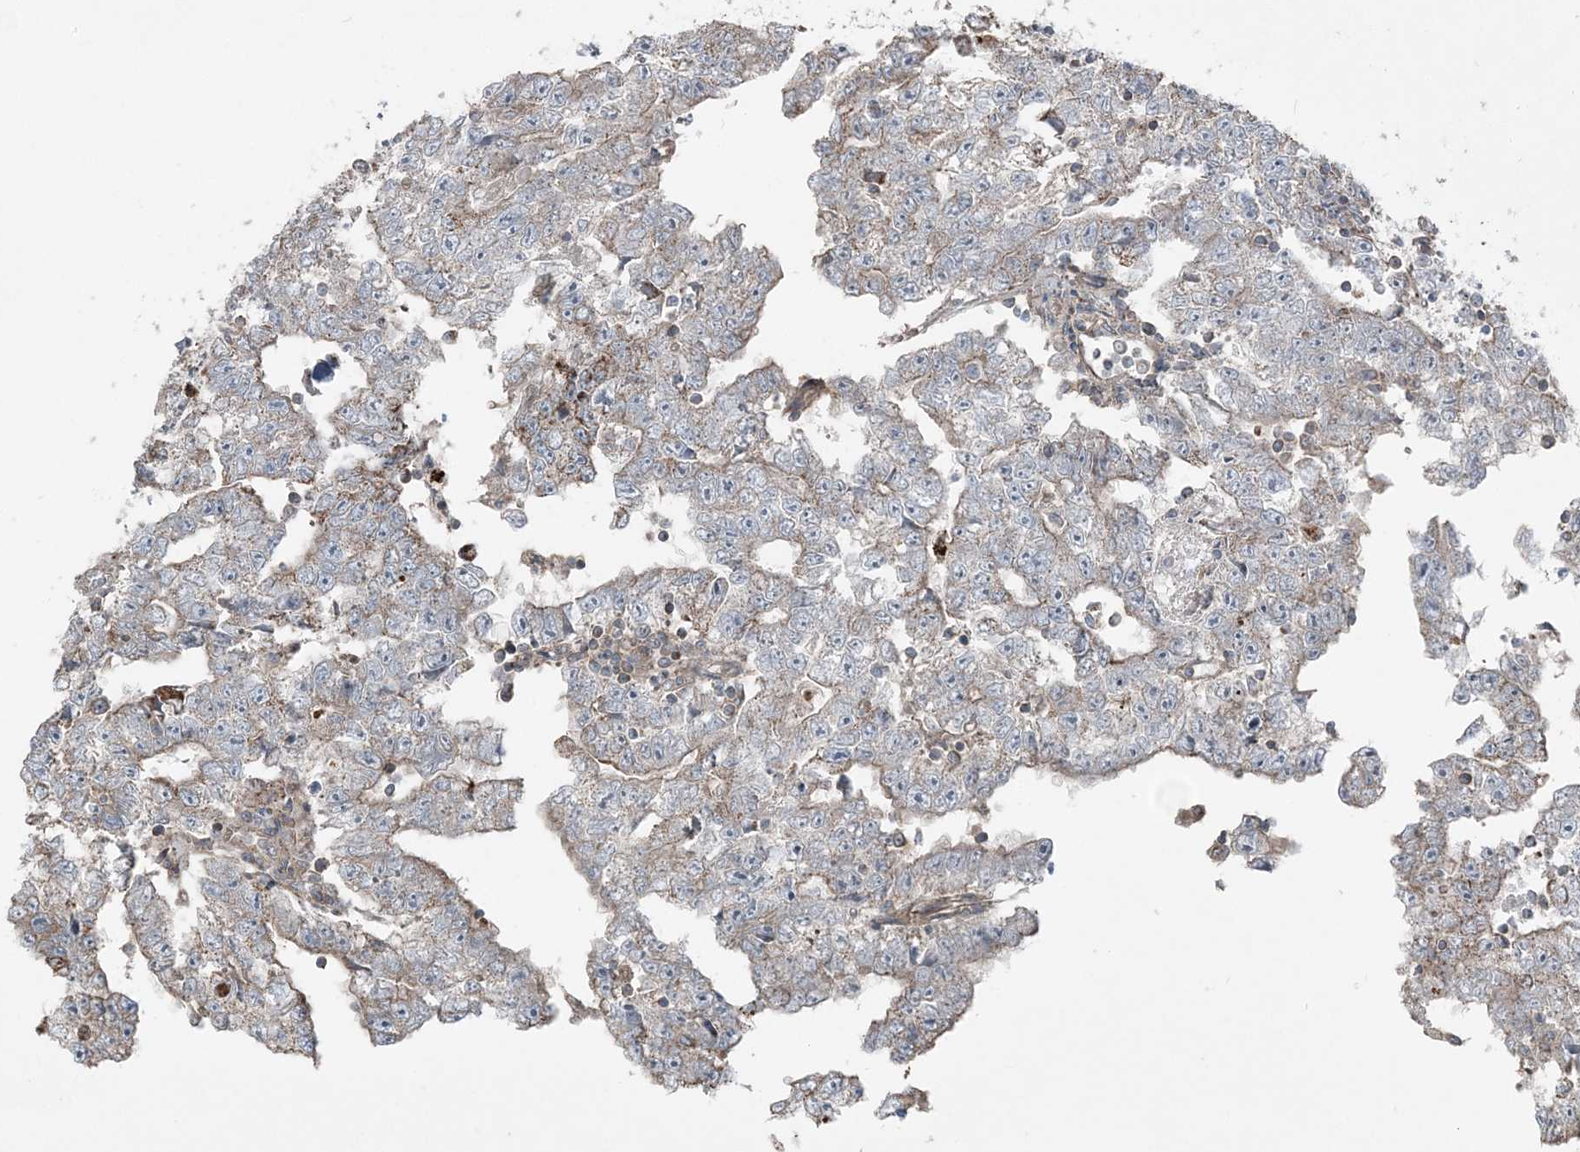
{"staining": {"intensity": "moderate", "quantity": "<25%", "location": "cytoplasmic/membranous"}, "tissue": "testis cancer", "cell_type": "Tumor cells", "image_type": "cancer", "snomed": [{"axis": "morphology", "description": "Carcinoma, Embryonal, NOS"}, {"axis": "topography", "description": "Testis"}], "caption": "This photomicrograph demonstrates immunohistochemistry (IHC) staining of testis cancer, with low moderate cytoplasmic/membranous positivity in approximately <25% of tumor cells.", "gene": "KY", "patient": {"sex": "male", "age": 25}}